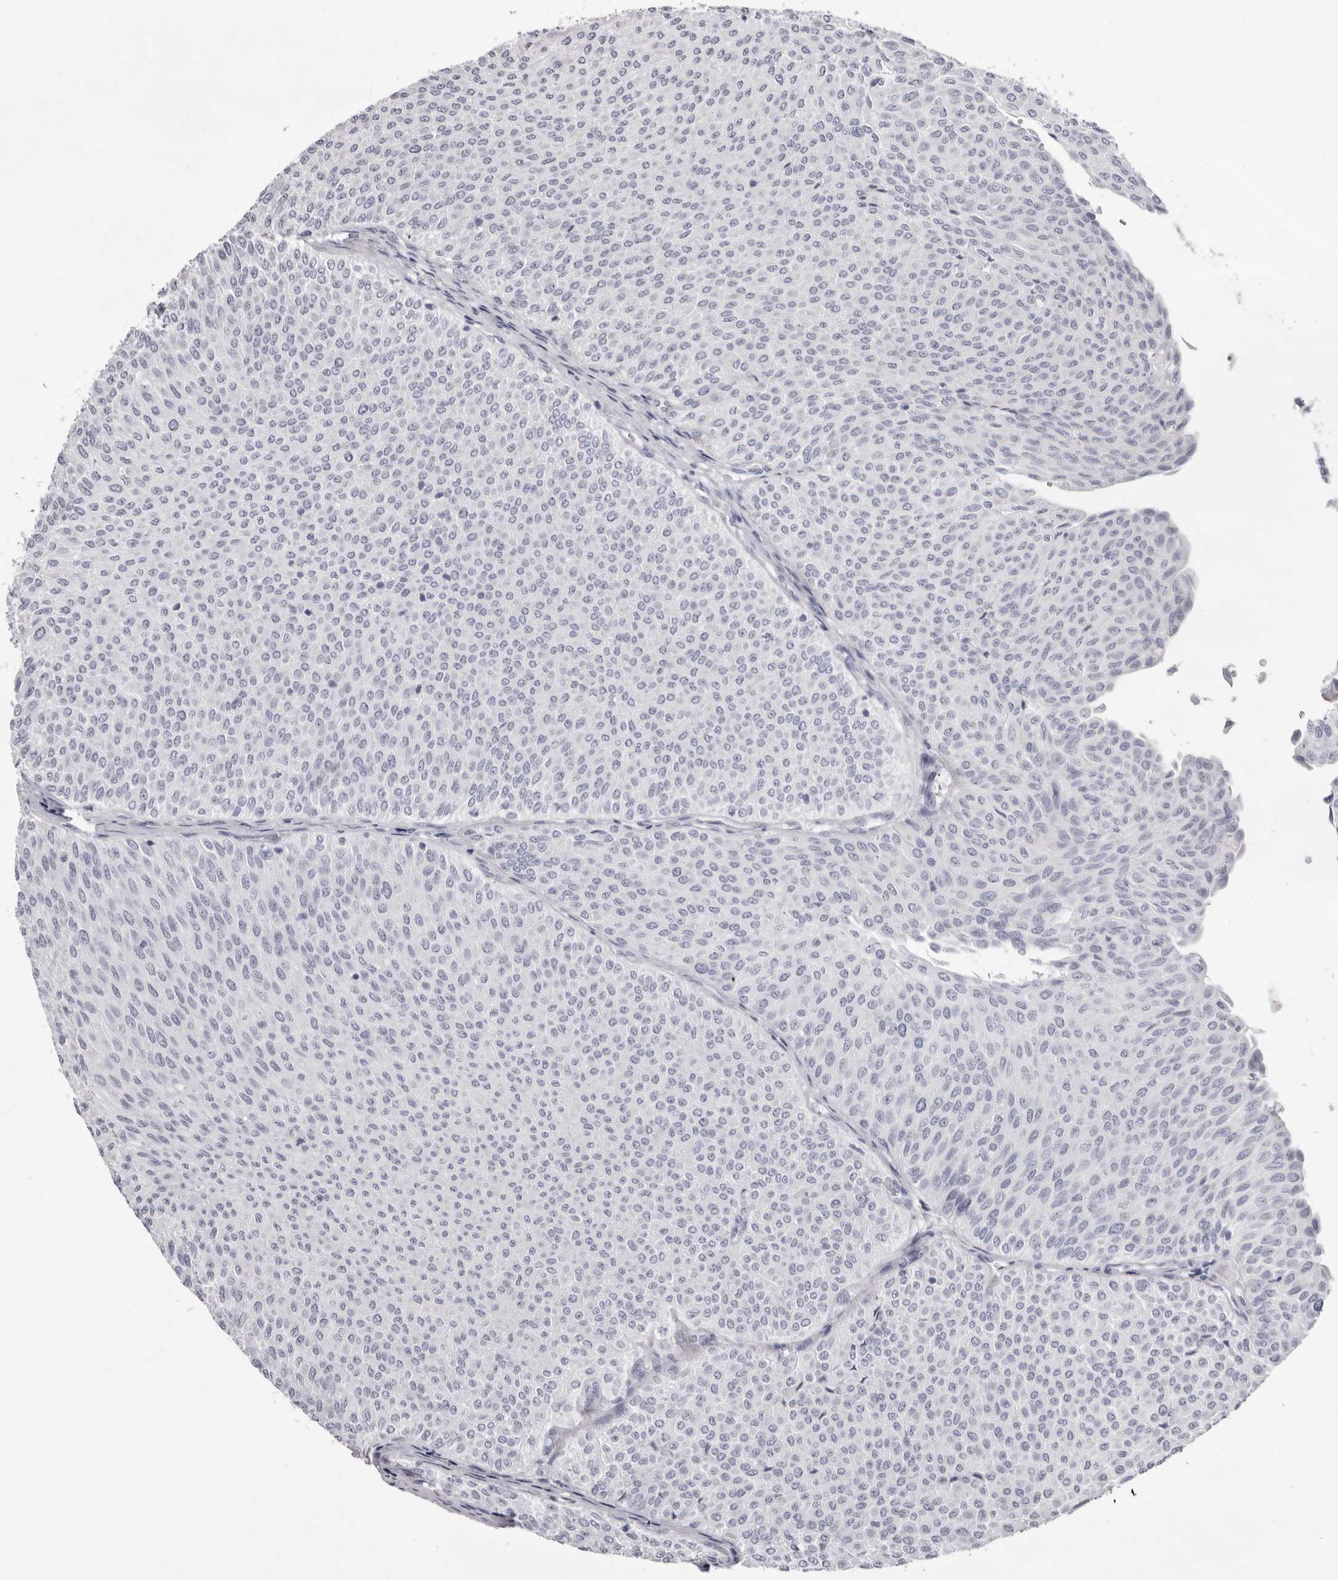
{"staining": {"intensity": "negative", "quantity": "none", "location": "none"}, "tissue": "urothelial cancer", "cell_type": "Tumor cells", "image_type": "cancer", "snomed": [{"axis": "morphology", "description": "Urothelial carcinoma, Low grade"}, {"axis": "topography", "description": "Urinary bladder"}], "caption": "Immunohistochemical staining of human low-grade urothelial carcinoma exhibits no significant expression in tumor cells.", "gene": "LPO", "patient": {"sex": "male", "age": 78}}